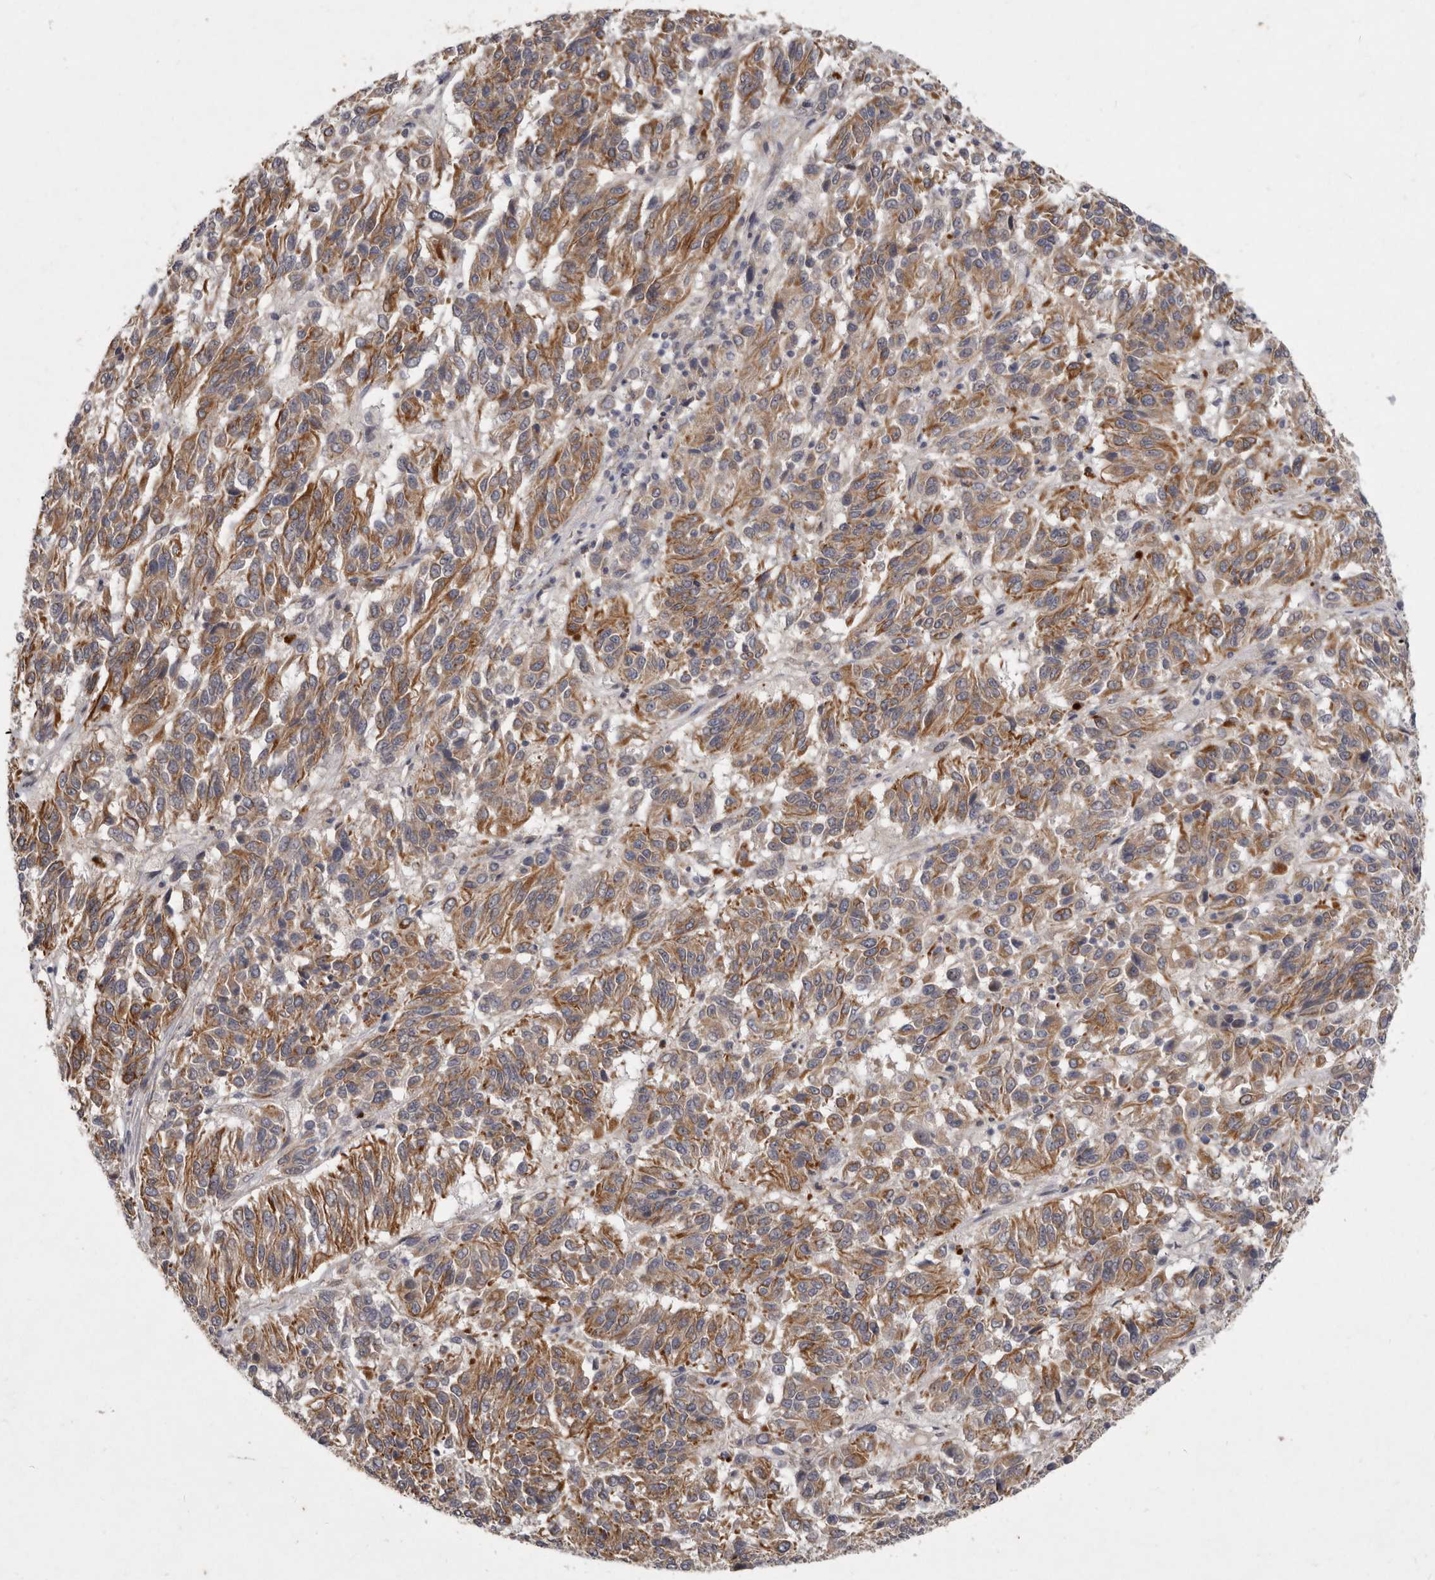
{"staining": {"intensity": "moderate", "quantity": ">75%", "location": "cytoplasmic/membranous"}, "tissue": "melanoma", "cell_type": "Tumor cells", "image_type": "cancer", "snomed": [{"axis": "morphology", "description": "Malignant melanoma, Metastatic site"}, {"axis": "topography", "description": "Lung"}], "caption": "A brown stain highlights moderate cytoplasmic/membranous expression of a protein in human malignant melanoma (metastatic site) tumor cells.", "gene": "SLC22A1", "patient": {"sex": "male", "age": 64}}